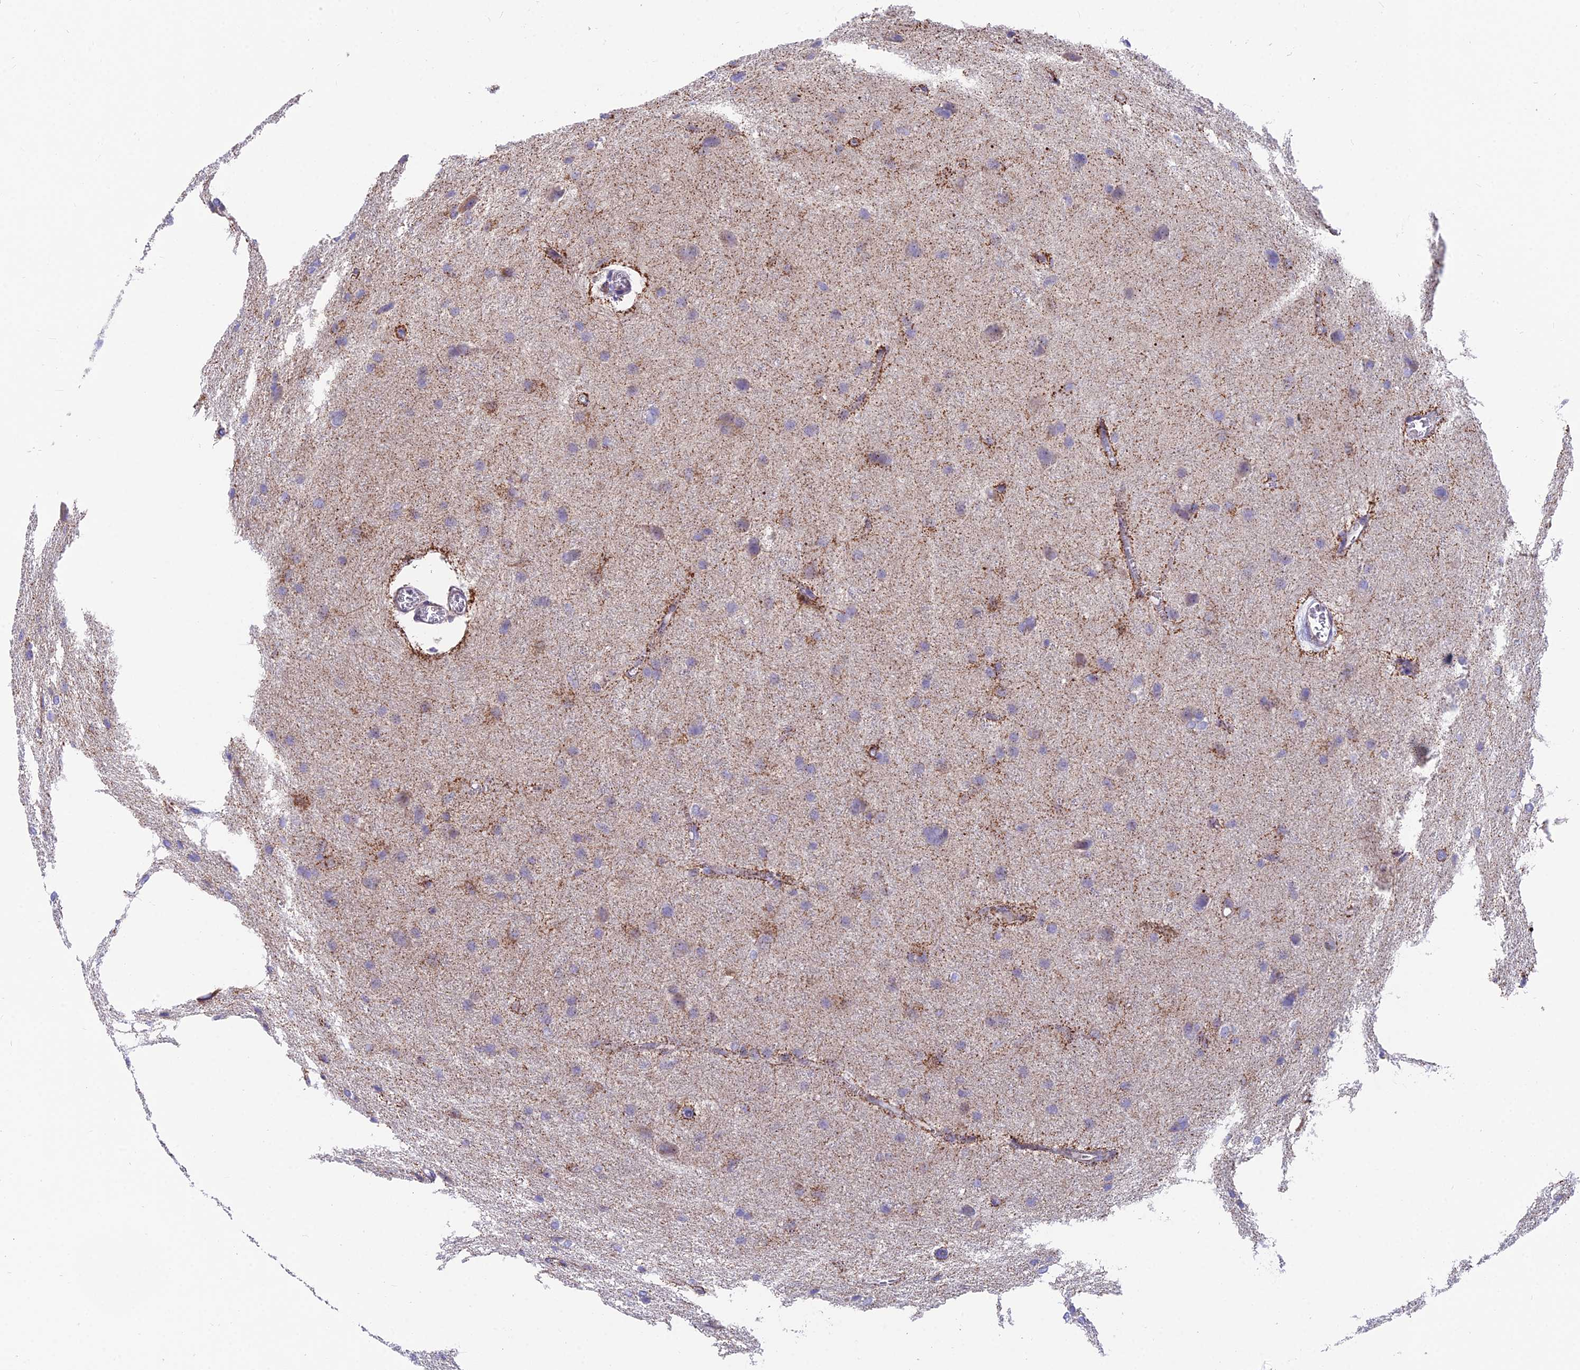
{"staining": {"intensity": "weak", "quantity": "<25%", "location": "cytoplasmic/membranous"}, "tissue": "glioma", "cell_type": "Tumor cells", "image_type": "cancer", "snomed": [{"axis": "morphology", "description": "Glioma, malignant, High grade"}, {"axis": "topography", "description": "Brain"}], "caption": "This micrograph is of malignant high-grade glioma stained with IHC to label a protein in brown with the nuclei are counter-stained blue. There is no staining in tumor cells.", "gene": "TIGD6", "patient": {"sex": "female", "age": 50}}